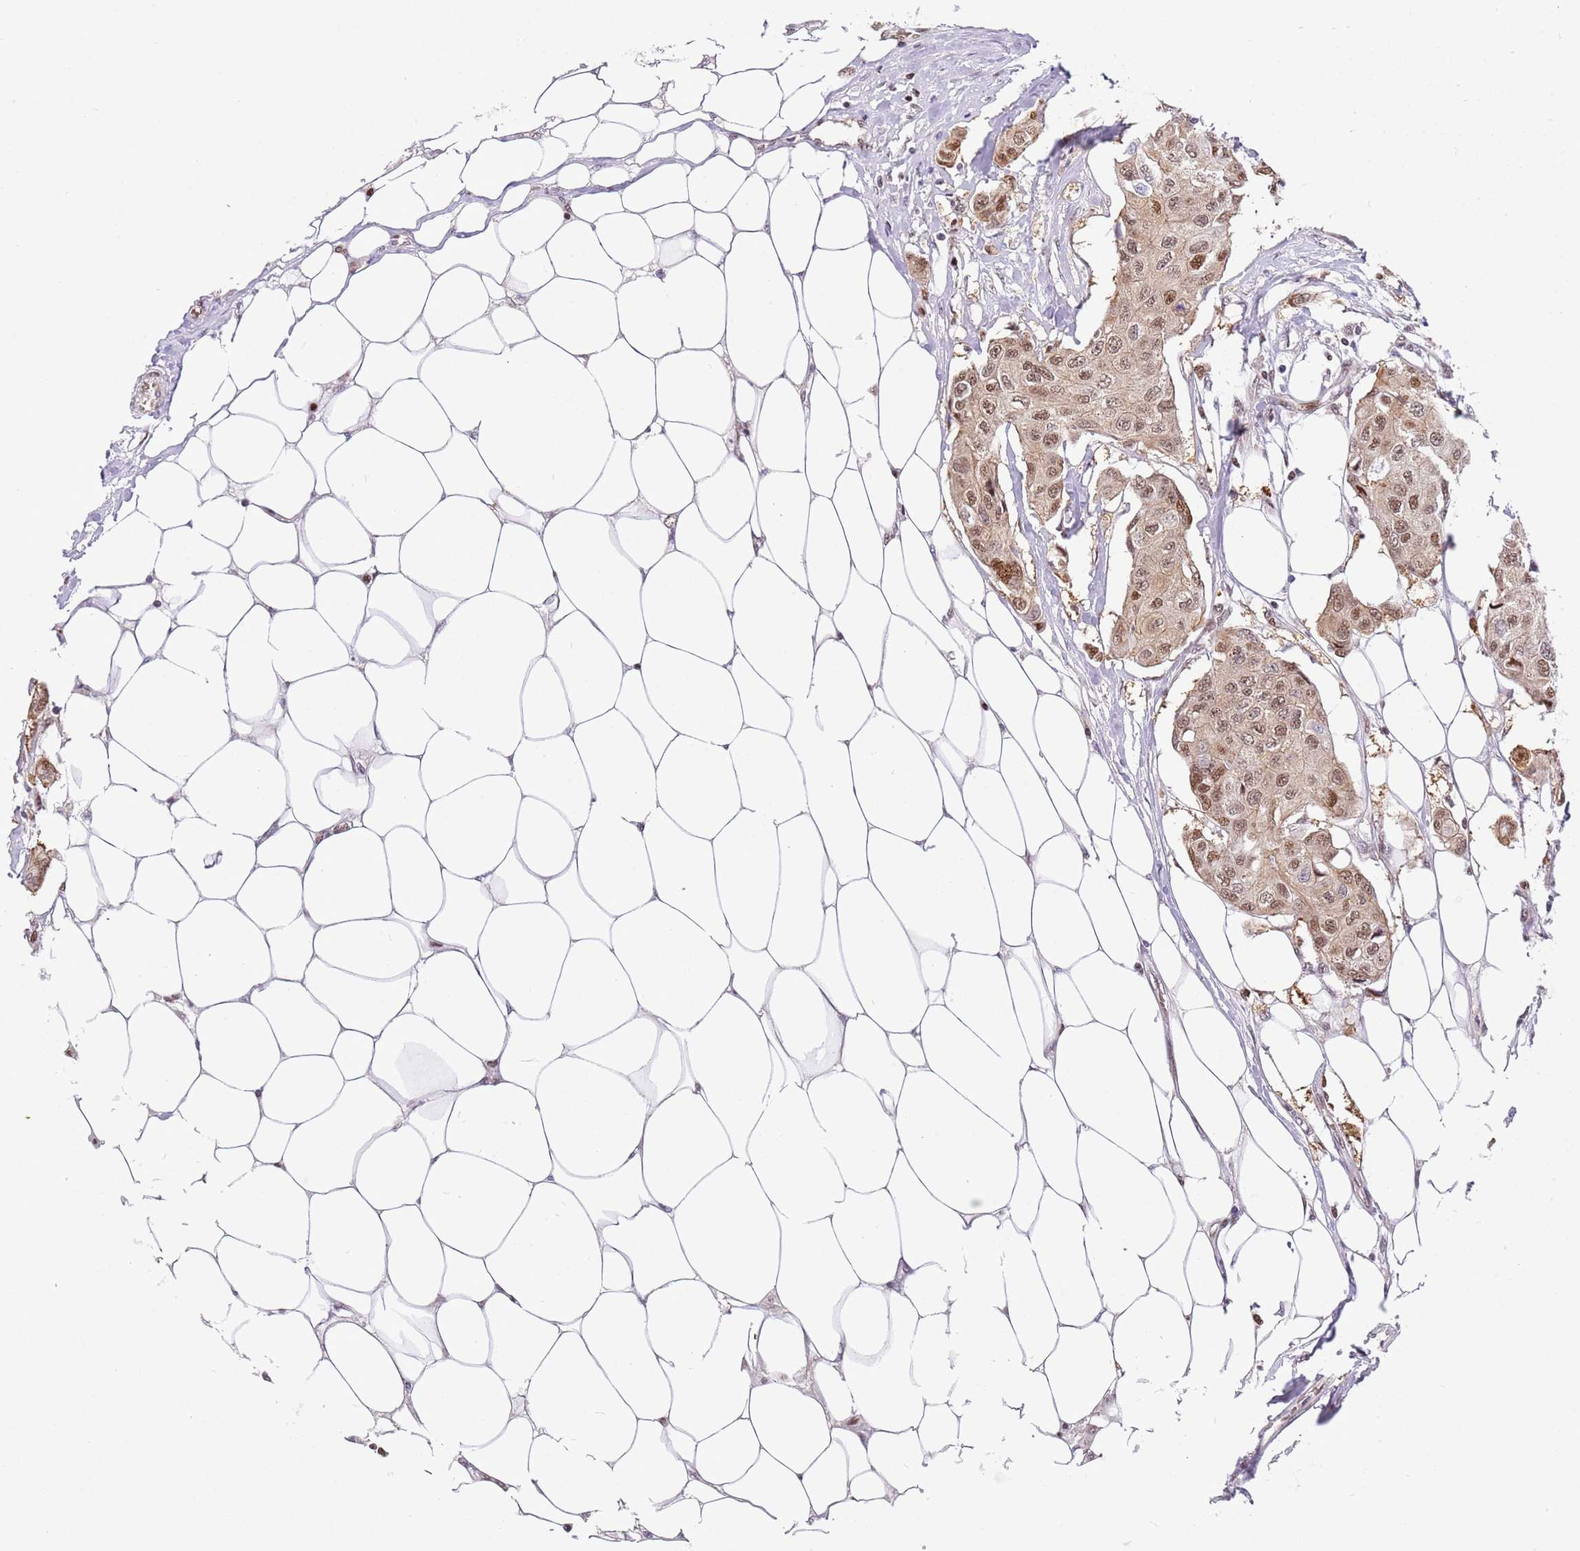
{"staining": {"intensity": "moderate", "quantity": ">75%", "location": "cytoplasmic/membranous,nuclear"}, "tissue": "breast cancer", "cell_type": "Tumor cells", "image_type": "cancer", "snomed": [{"axis": "morphology", "description": "Duct carcinoma"}, {"axis": "topography", "description": "Breast"}, {"axis": "topography", "description": "Lymph node"}], "caption": "This is a photomicrograph of immunohistochemistry staining of breast invasive ductal carcinoma, which shows moderate positivity in the cytoplasmic/membranous and nuclear of tumor cells.", "gene": "RFK", "patient": {"sex": "female", "age": 80}}